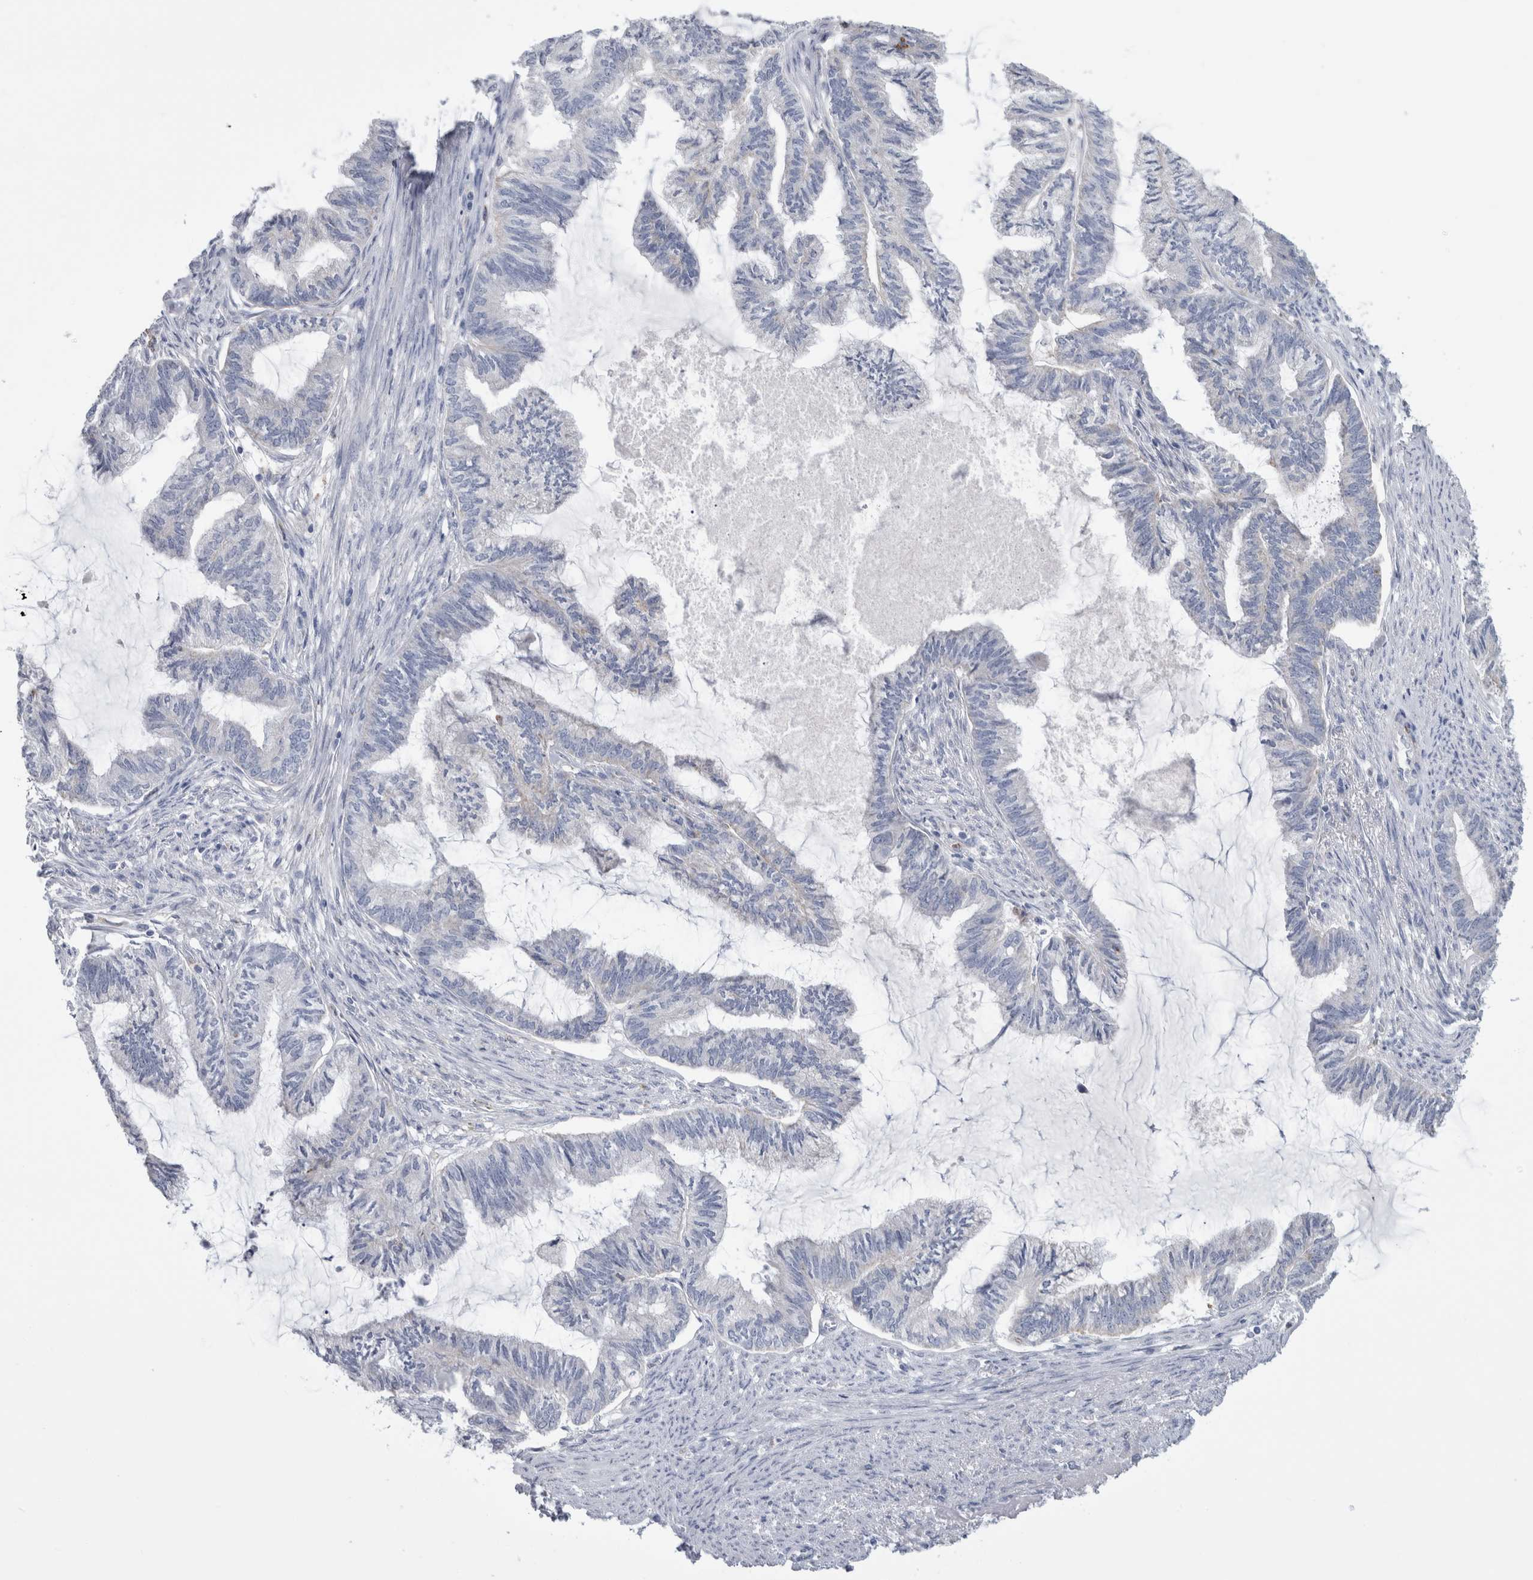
{"staining": {"intensity": "negative", "quantity": "none", "location": "none"}, "tissue": "endometrial cancer", "cell_type": "Tumor cells", "image_type": "cancer", "snomed": [{"axis": "morphology", "description": "Adenocarcinoma, NOS"}, {"axis": "topography", "description": "Endometrium"}], "caption": "An IHC histopathology image of endometrial adenocarcinoma is shown. There is no staining in tumor cells of endometrial adenocarcinoma.", "gene": "GATM", "patient": {"sex": "female", "age": 86}}